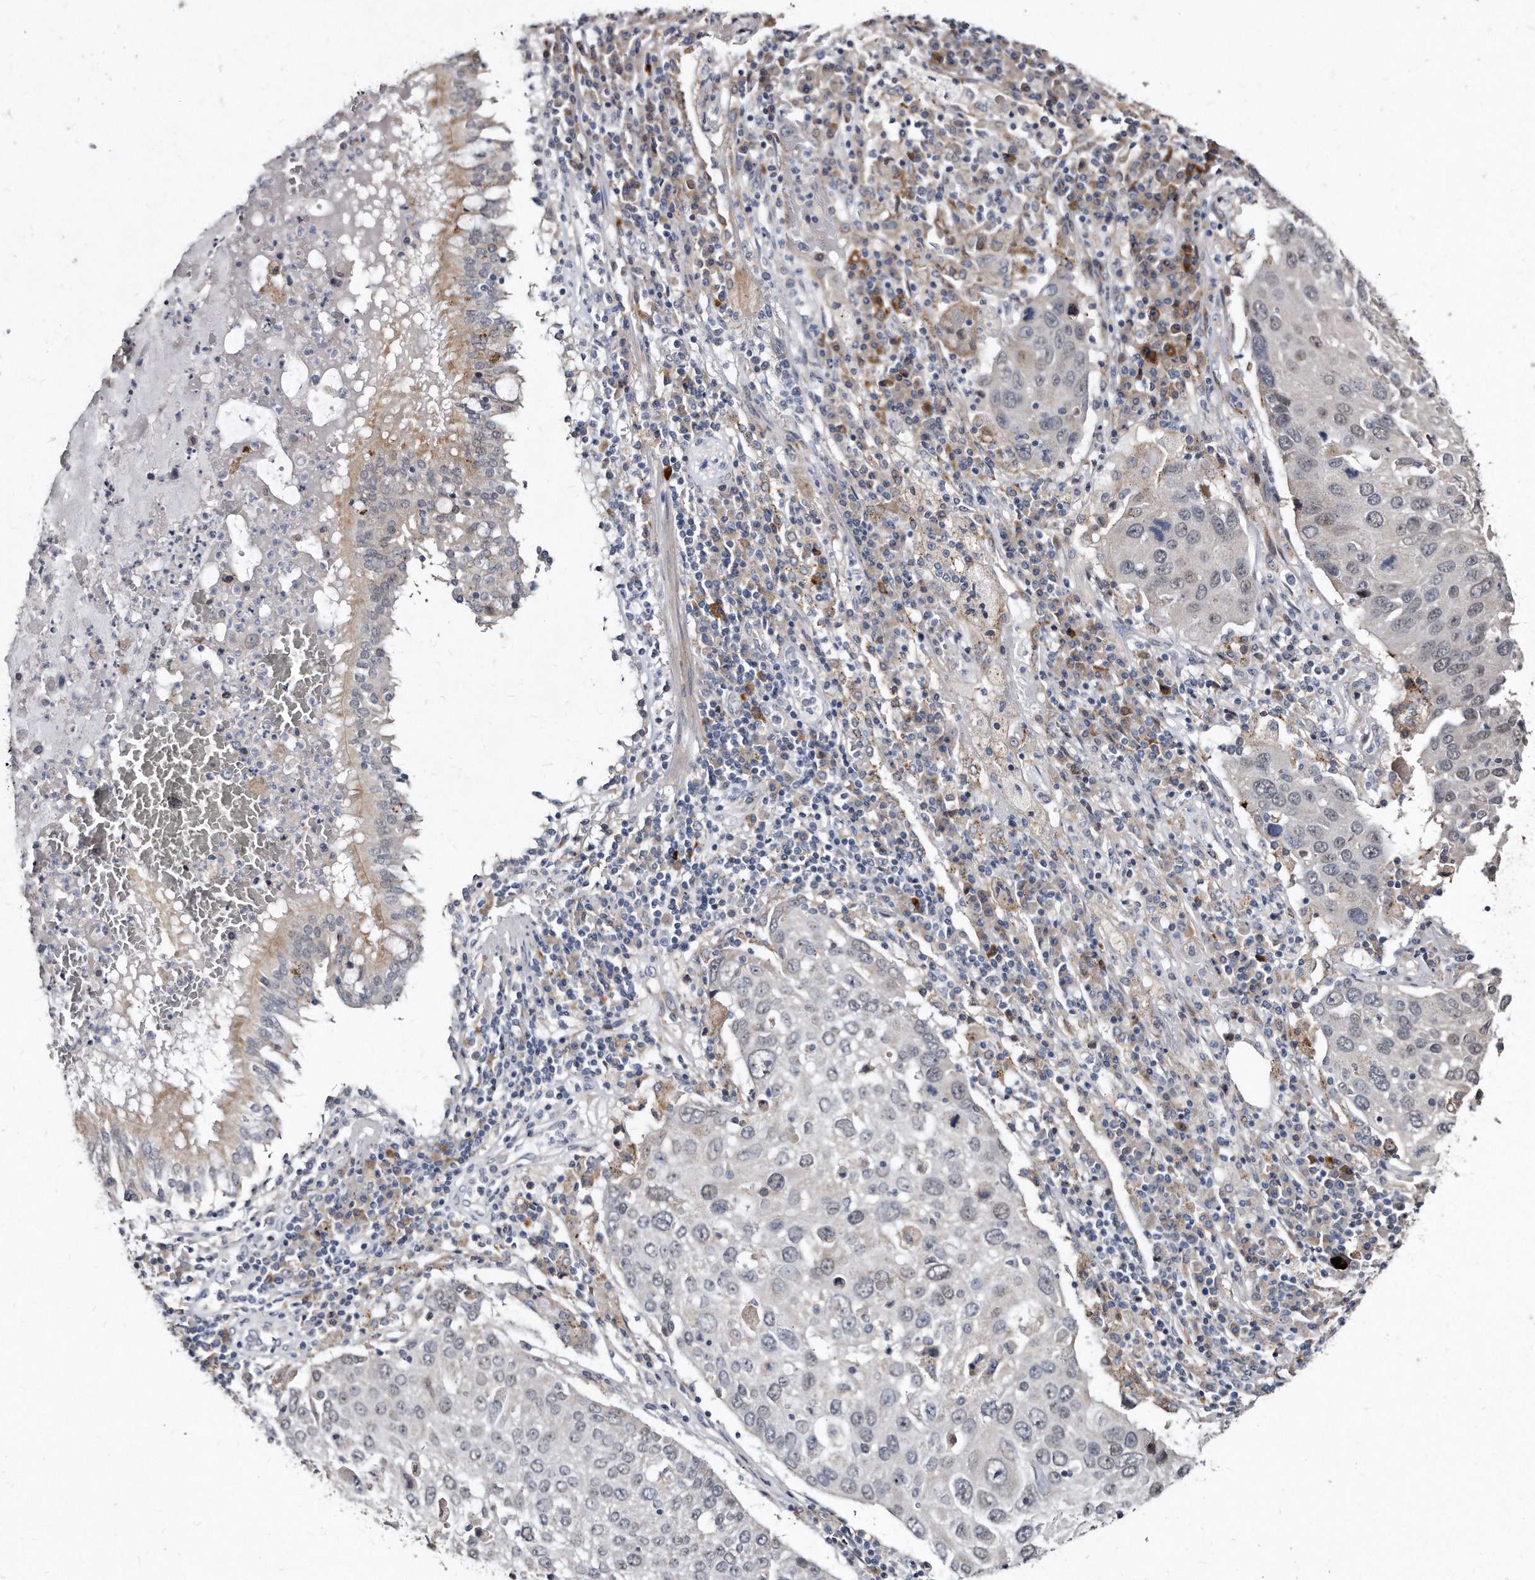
{"staining": {"intensity": "negative", "quantity": "none", "location": "none"}, "tissue": "lung cancer", "cell_type": "Tumor cells", "image_type": "cancer", "snomed": [{"axis": "morphology", "description": "Squamous cell carcinoma, NOS"}, {"axis": "topography", "description": "Lung"}], "caption": "Tumor cells show no significant expression in lung cancer. (Brightfield microscopy of DAB (3,3'-diaminobenzidine) IHC at high magnification).", "gene": "KLHDC3", "patient": {"sex": "male", "age": 65}}